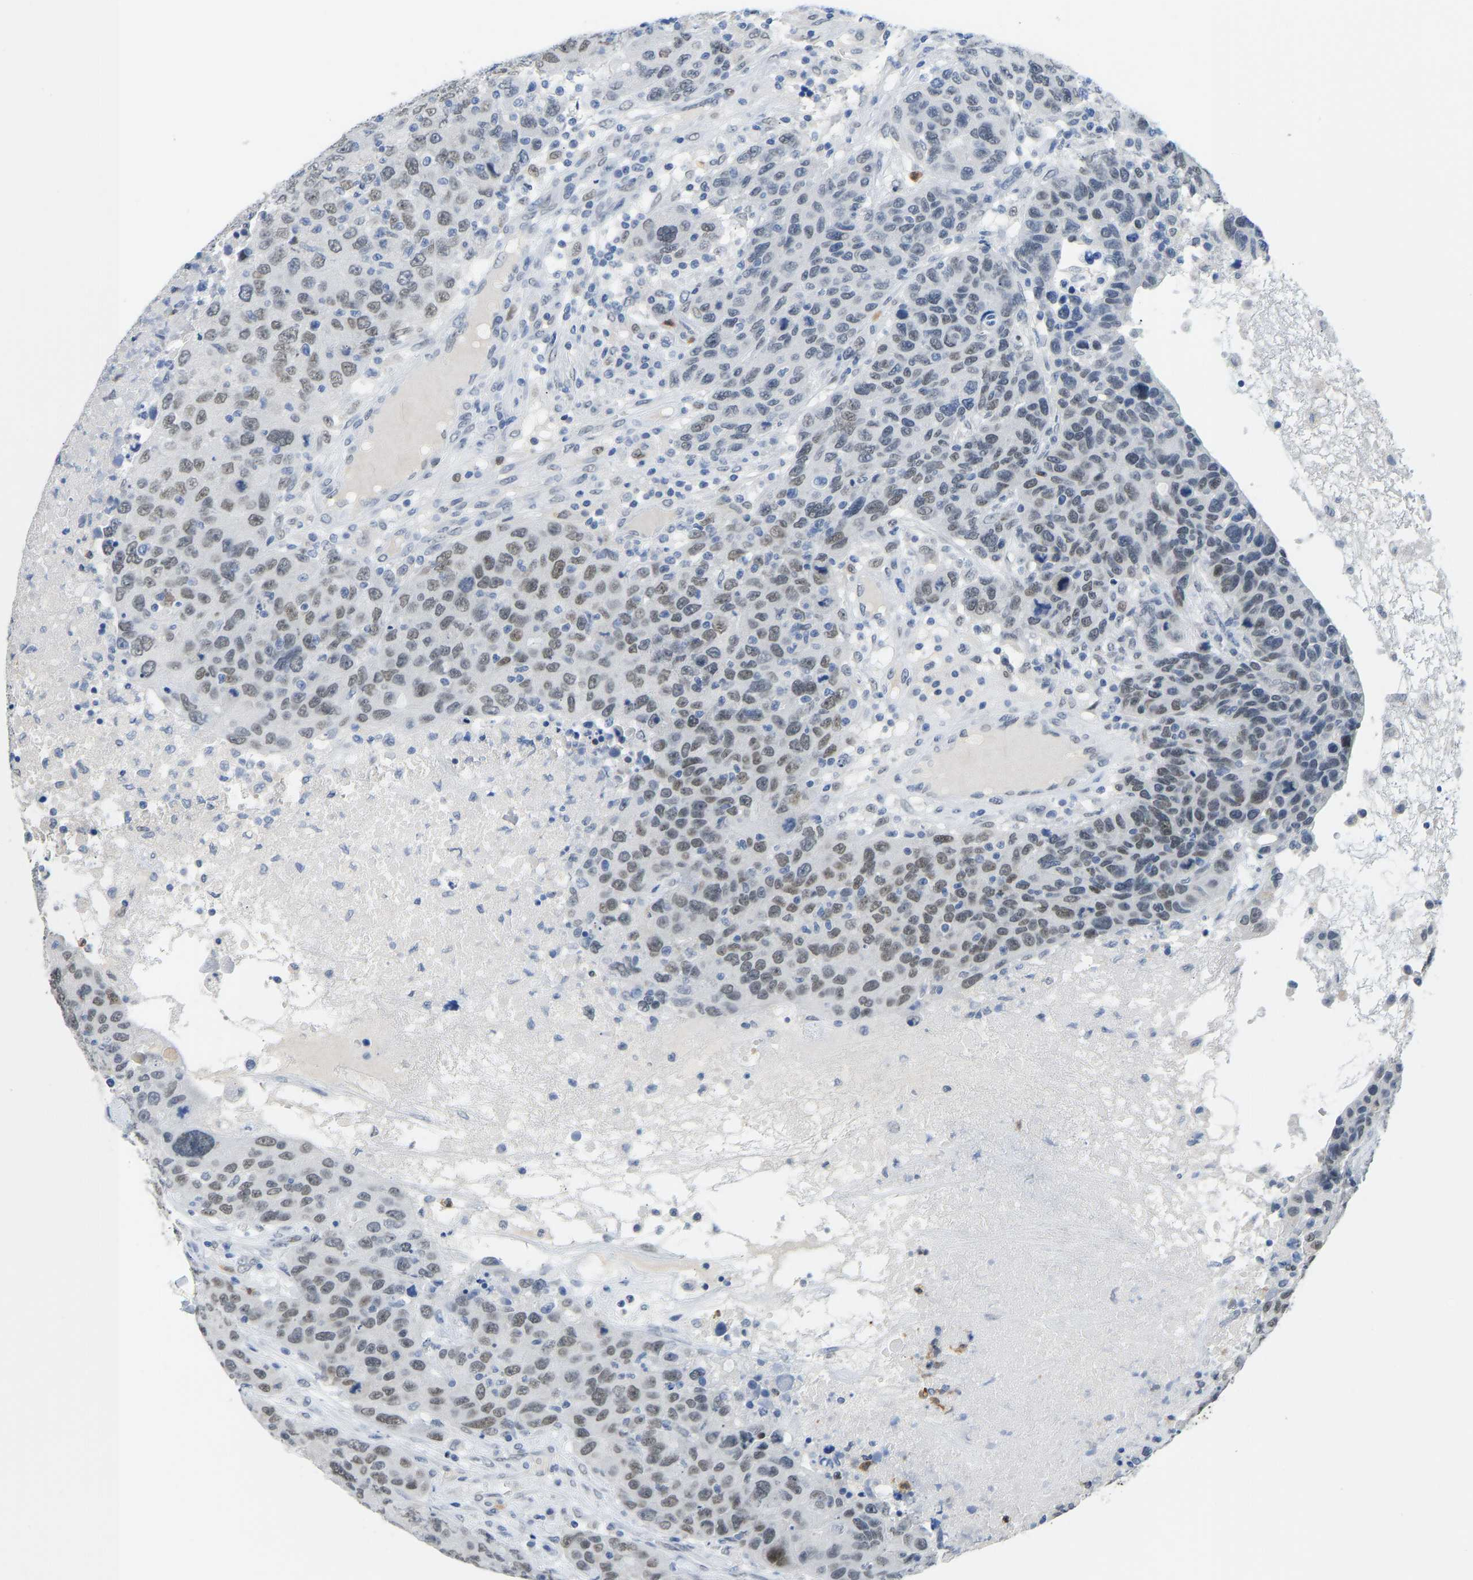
{"staining": {"intensity": "weak", "quantity": "25%-75%", "location": "nuclear"}, "tissue": "breast cancer", "cell_type": "Tumor cells", "image_type": "cancer", "snomed": [{"axis": "morphology", "description": "Duct carcinoma"}, {"axis": "topography", "description": "Breast"}], "caption": "Protein expression analysis of human breast cancer (invasive ductal carcinoma) reveals weak nuclear expression in about 25%-75% of tumor cells.", "gene": "TXNDC2", "patient": {"sex": "female", "age": 37}}